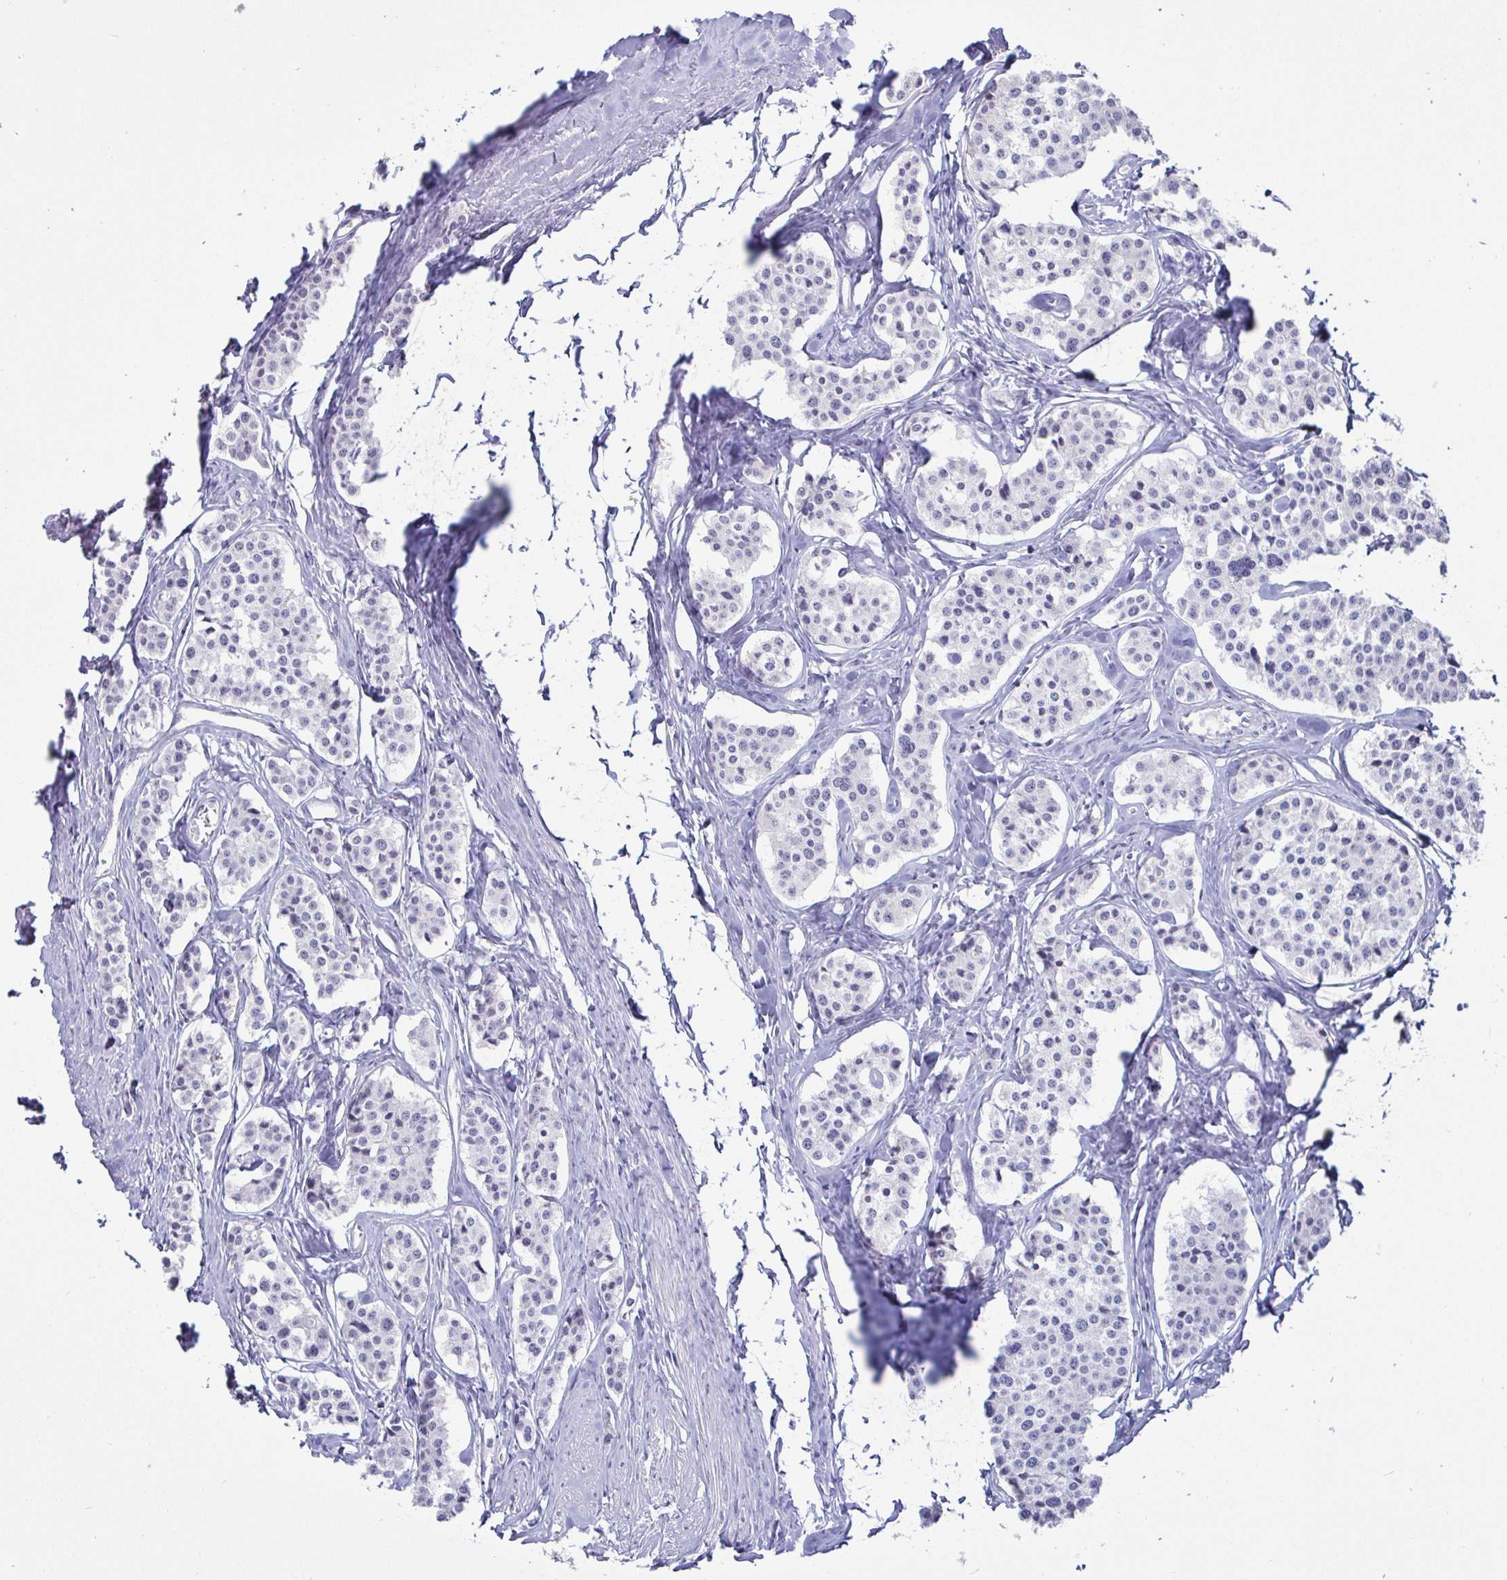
{"staining": {"intensity": "negative", "quantity": "none", "location": "none"}, "tissue": "carcinoid", "cell_type": "Tumor cells", "image_type": "cancer", "snomed": [{"axis": "morphology", "description": "Carcinoid, malignant, NOS"}, {"axis": "topography", "description": "Small intestine"}], "caption": "A micrograph of carcinoid stained for a protein displays no brown staining in tumor cells.", "gene": "GSTM1", "patient": {"sex": "male", "age": 60}}